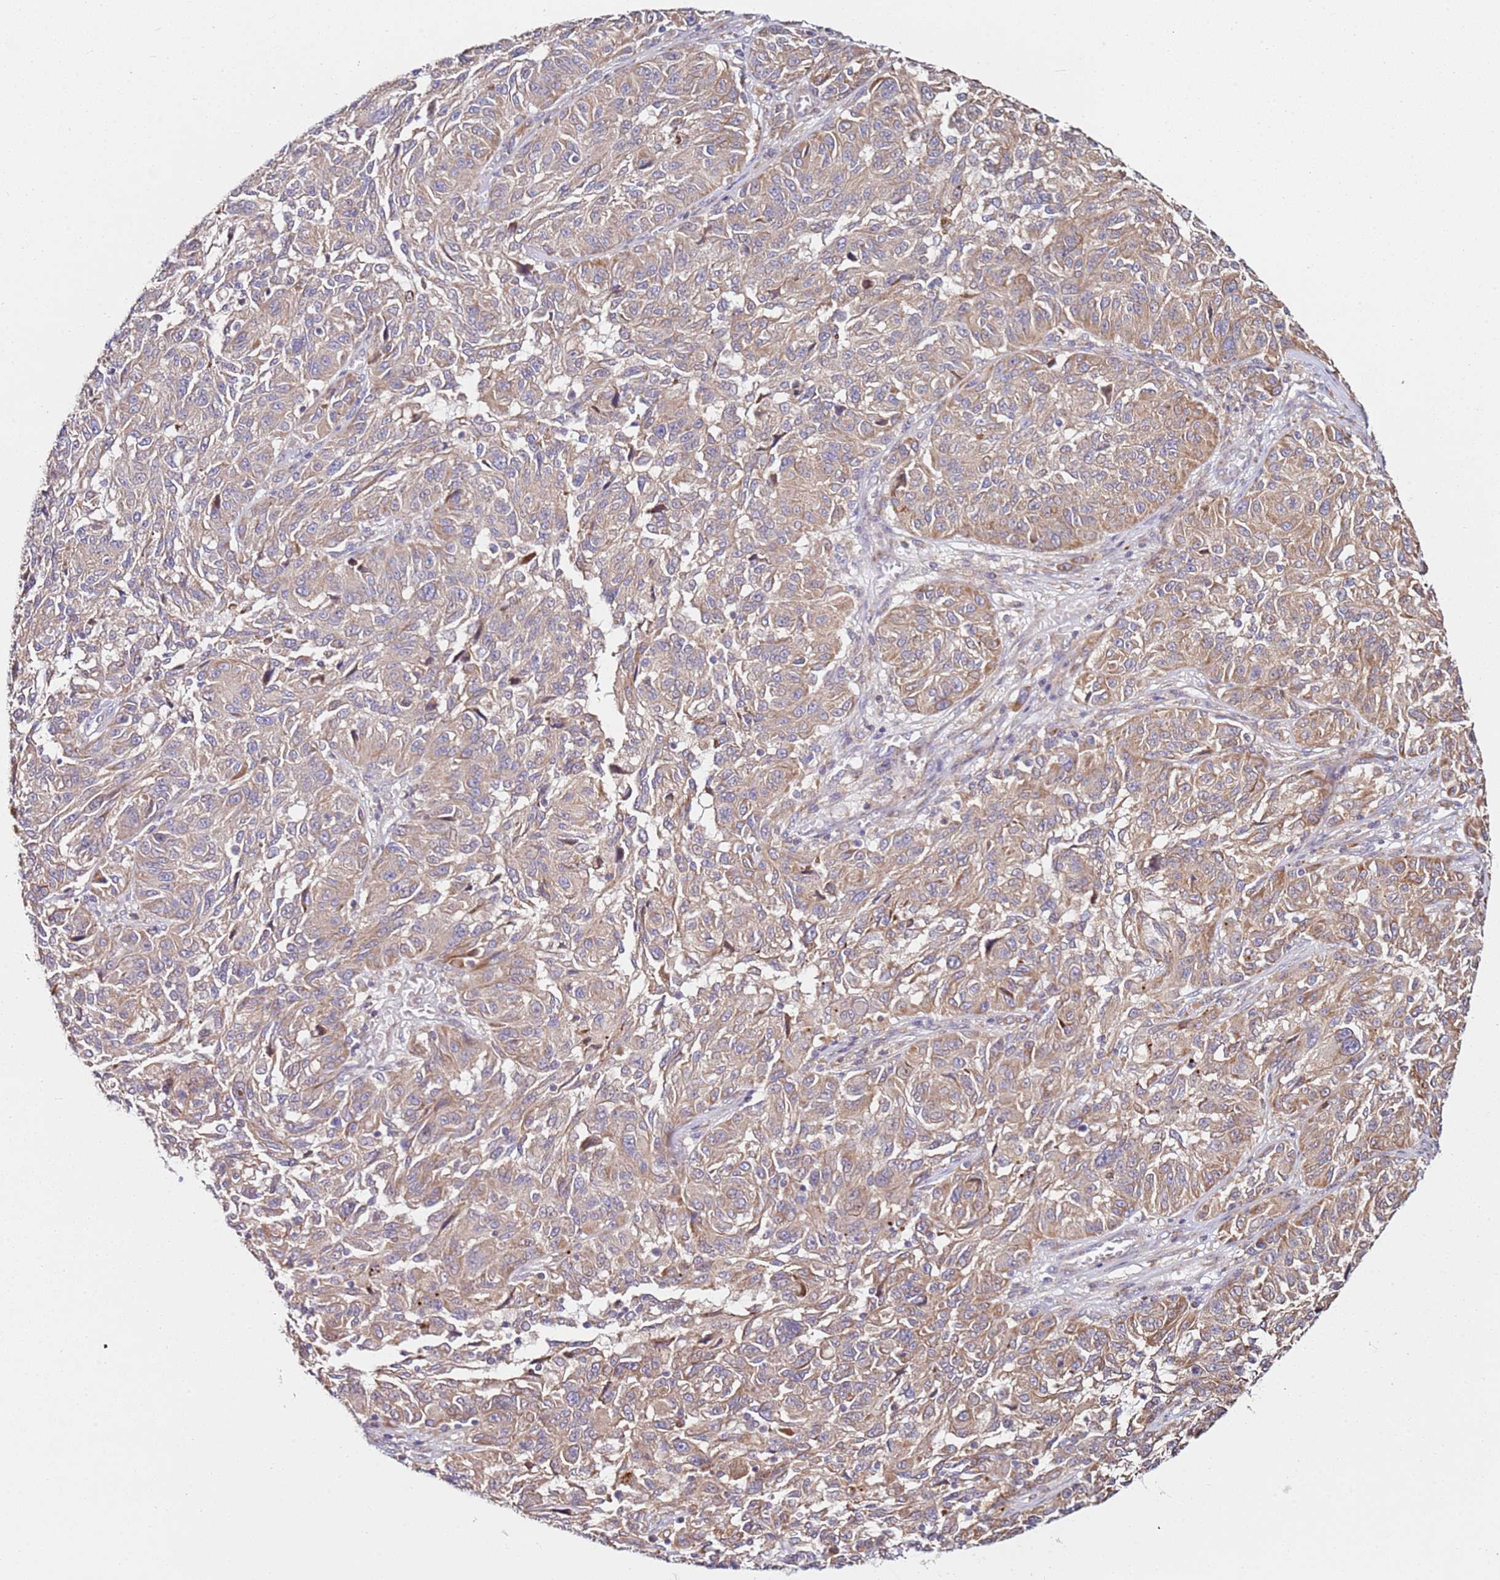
{"staining": {"intensity": "weak", "quantity": ">75%", "location": "cytoplasmic/membranous"}, "tissue": "melanoma", "cell_type": "Tumor cells", "image_type": "cancer", "snomed": [{"axis": "morphology", "description": "Malignant melanoma, NOS"}, {"axis": "topography", "description": "Skin"}], "caption": "IHC histopathology image of malignant melanoma stained for a protein (brown), which shows low levels of weak cytoplasmic/membranous expression in about >75% of tumor cells.", "gene": "CNOT9", "patient": {"sex": "male", "age": 53}}